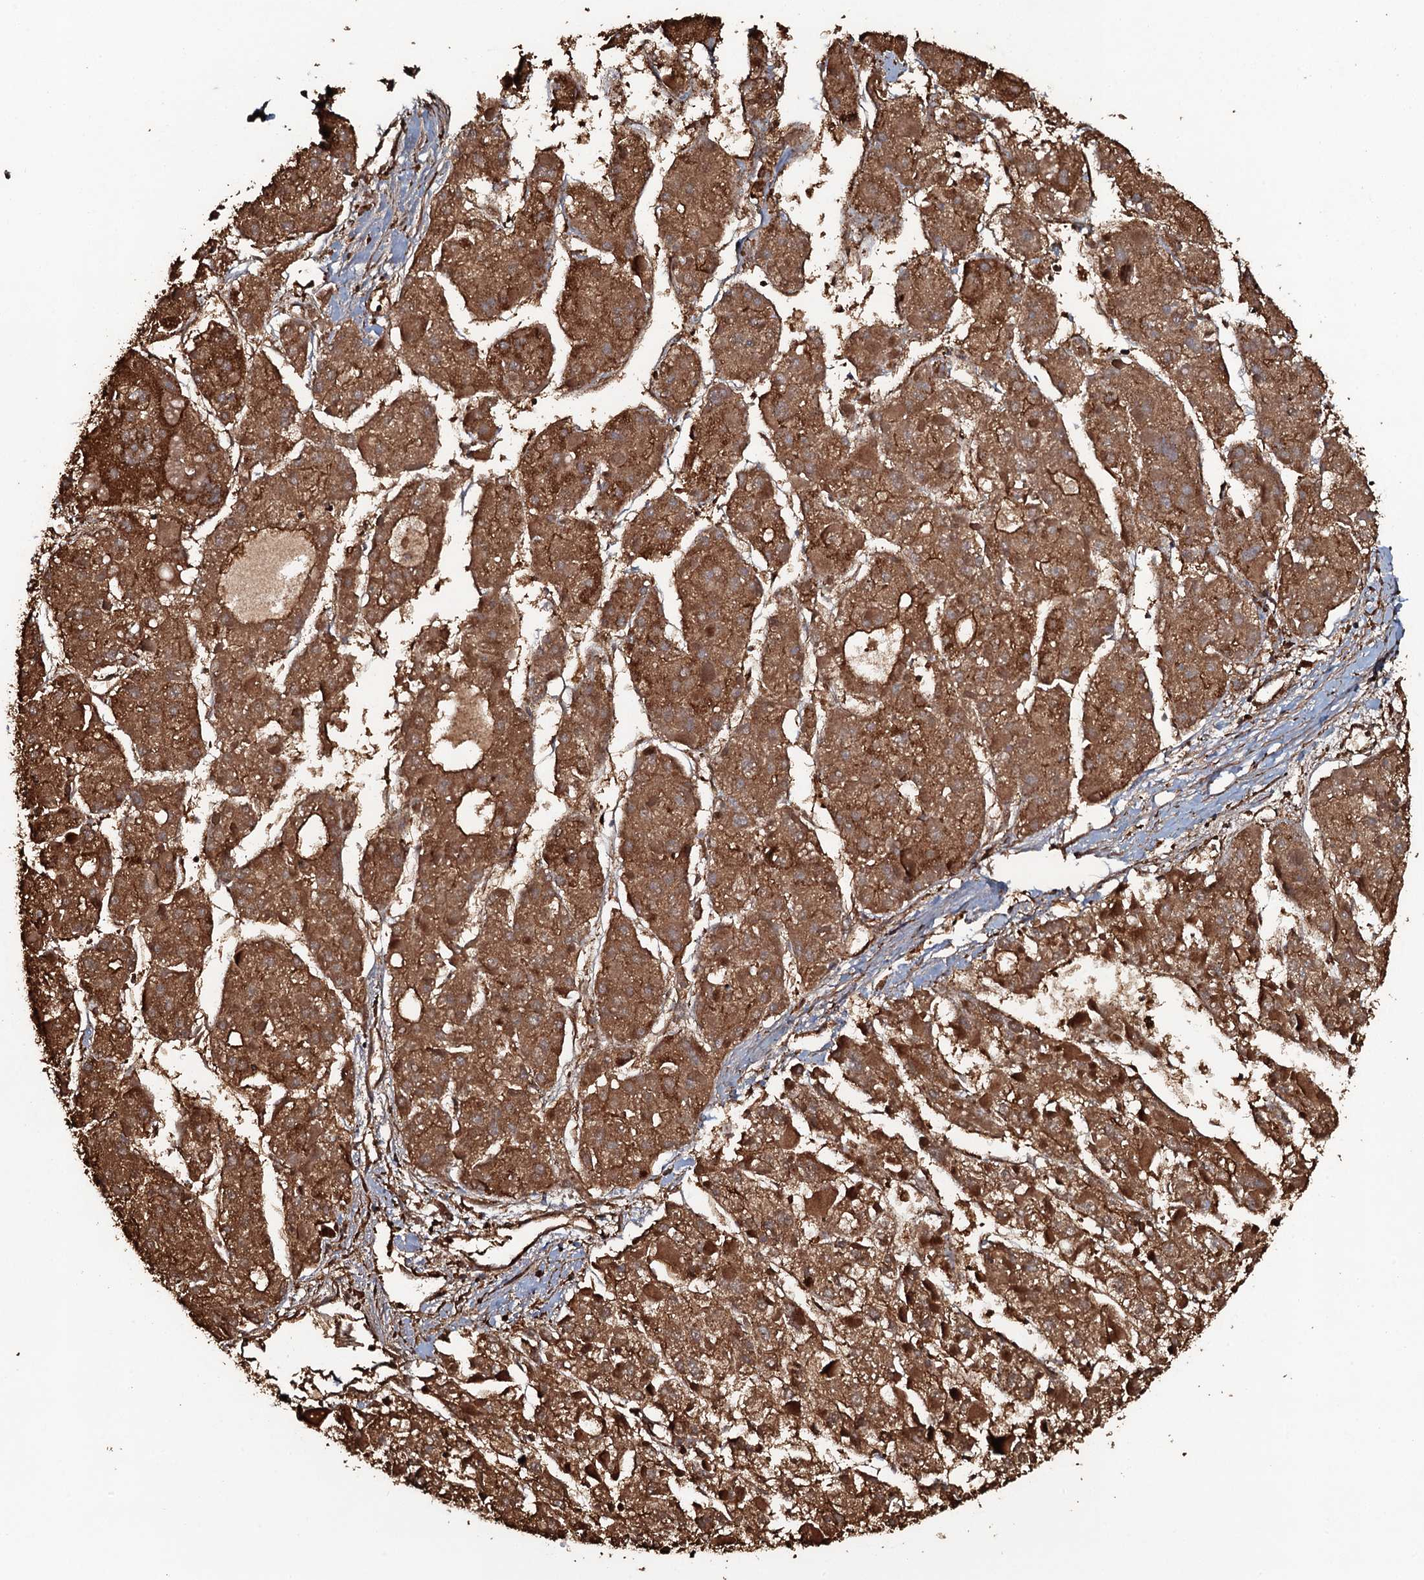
{"staining": {"intensity": "strong", "quantity": ">75%", "location": "cytoplasmic/membranous"}, "tissue": "liver cancer", "cell_type": "Tumor cells", "image_type": "cancer", "snomed": [{"axis": "morphology", "description": "Carcinoma, Hepatocellular, NOS"}, {"axis": "topography", "description": "Liver"}], "caption": "Liver cancer (hepatocellular carcinoma) tissue exhibits strong cytoplasmic/membranous positivity in about >75% of tumor cells, visualized by immunohistochemistry. (DAB = brown stain, brightfield microscopy at high magnification).", "gene": "VWA8", "patient": {"sex": "female", "age": 73}}